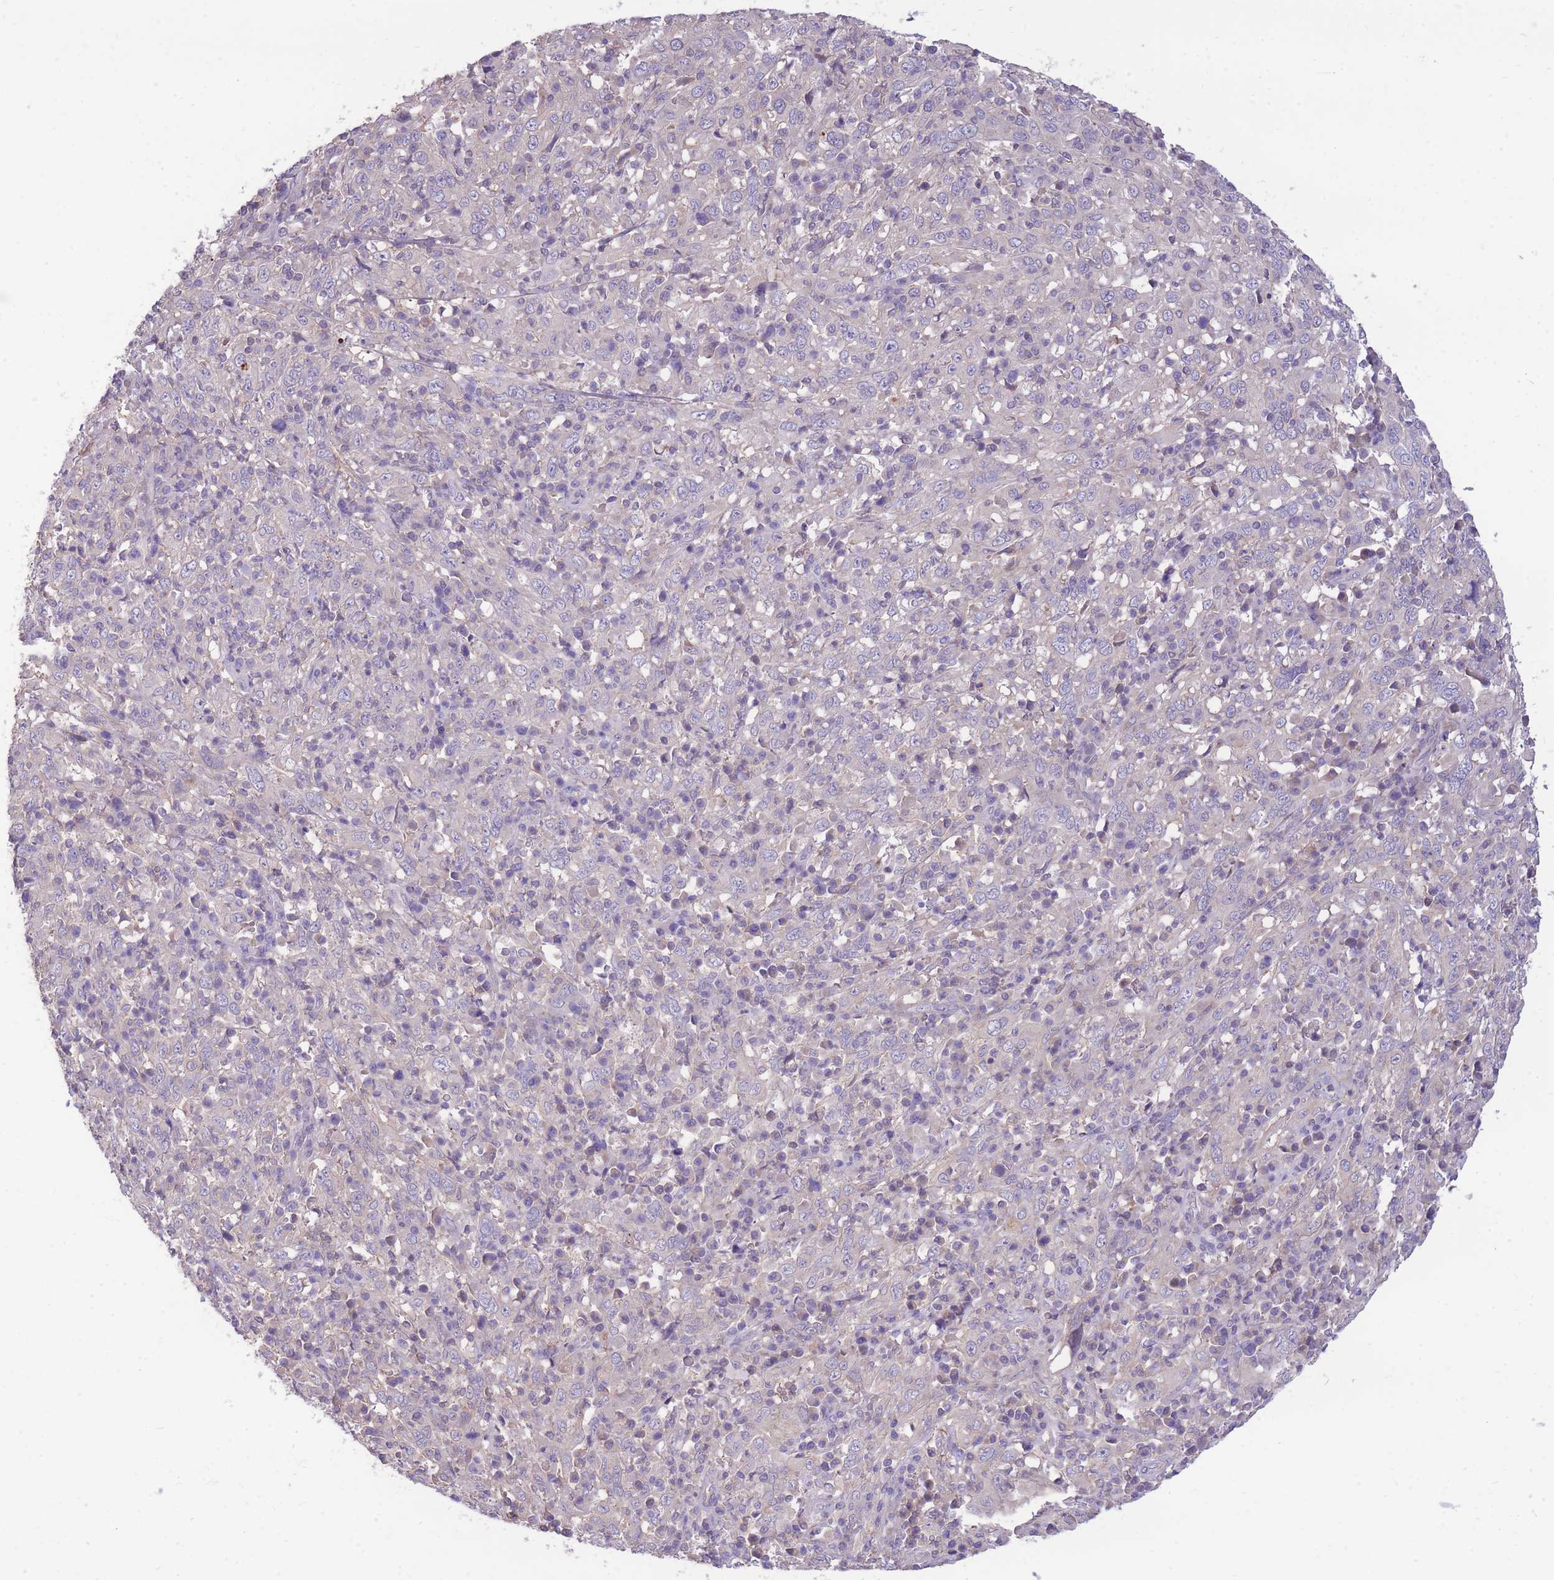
{"staining": {"intensity": "negative", "quantity": "none", "location": "none"}, "tissue": "cervical cancer", "cell_type": "Tumor cells", "image_type": "cancer", "snomed": [{"axis": "morphology", "description": "Squamous cell carcinoma, NOS"}, {"axis": "topography", "description": "Cervix"}], "caption": "Immunohistochemistry (IHC) photomicrograph of cervical cancer (squamous cell carcinoma) stained for a protein (brown), which exhibits no positivity in tumor cells.", "gene": "OR5T1", "patient": {"sex": "female", "age": 46}}